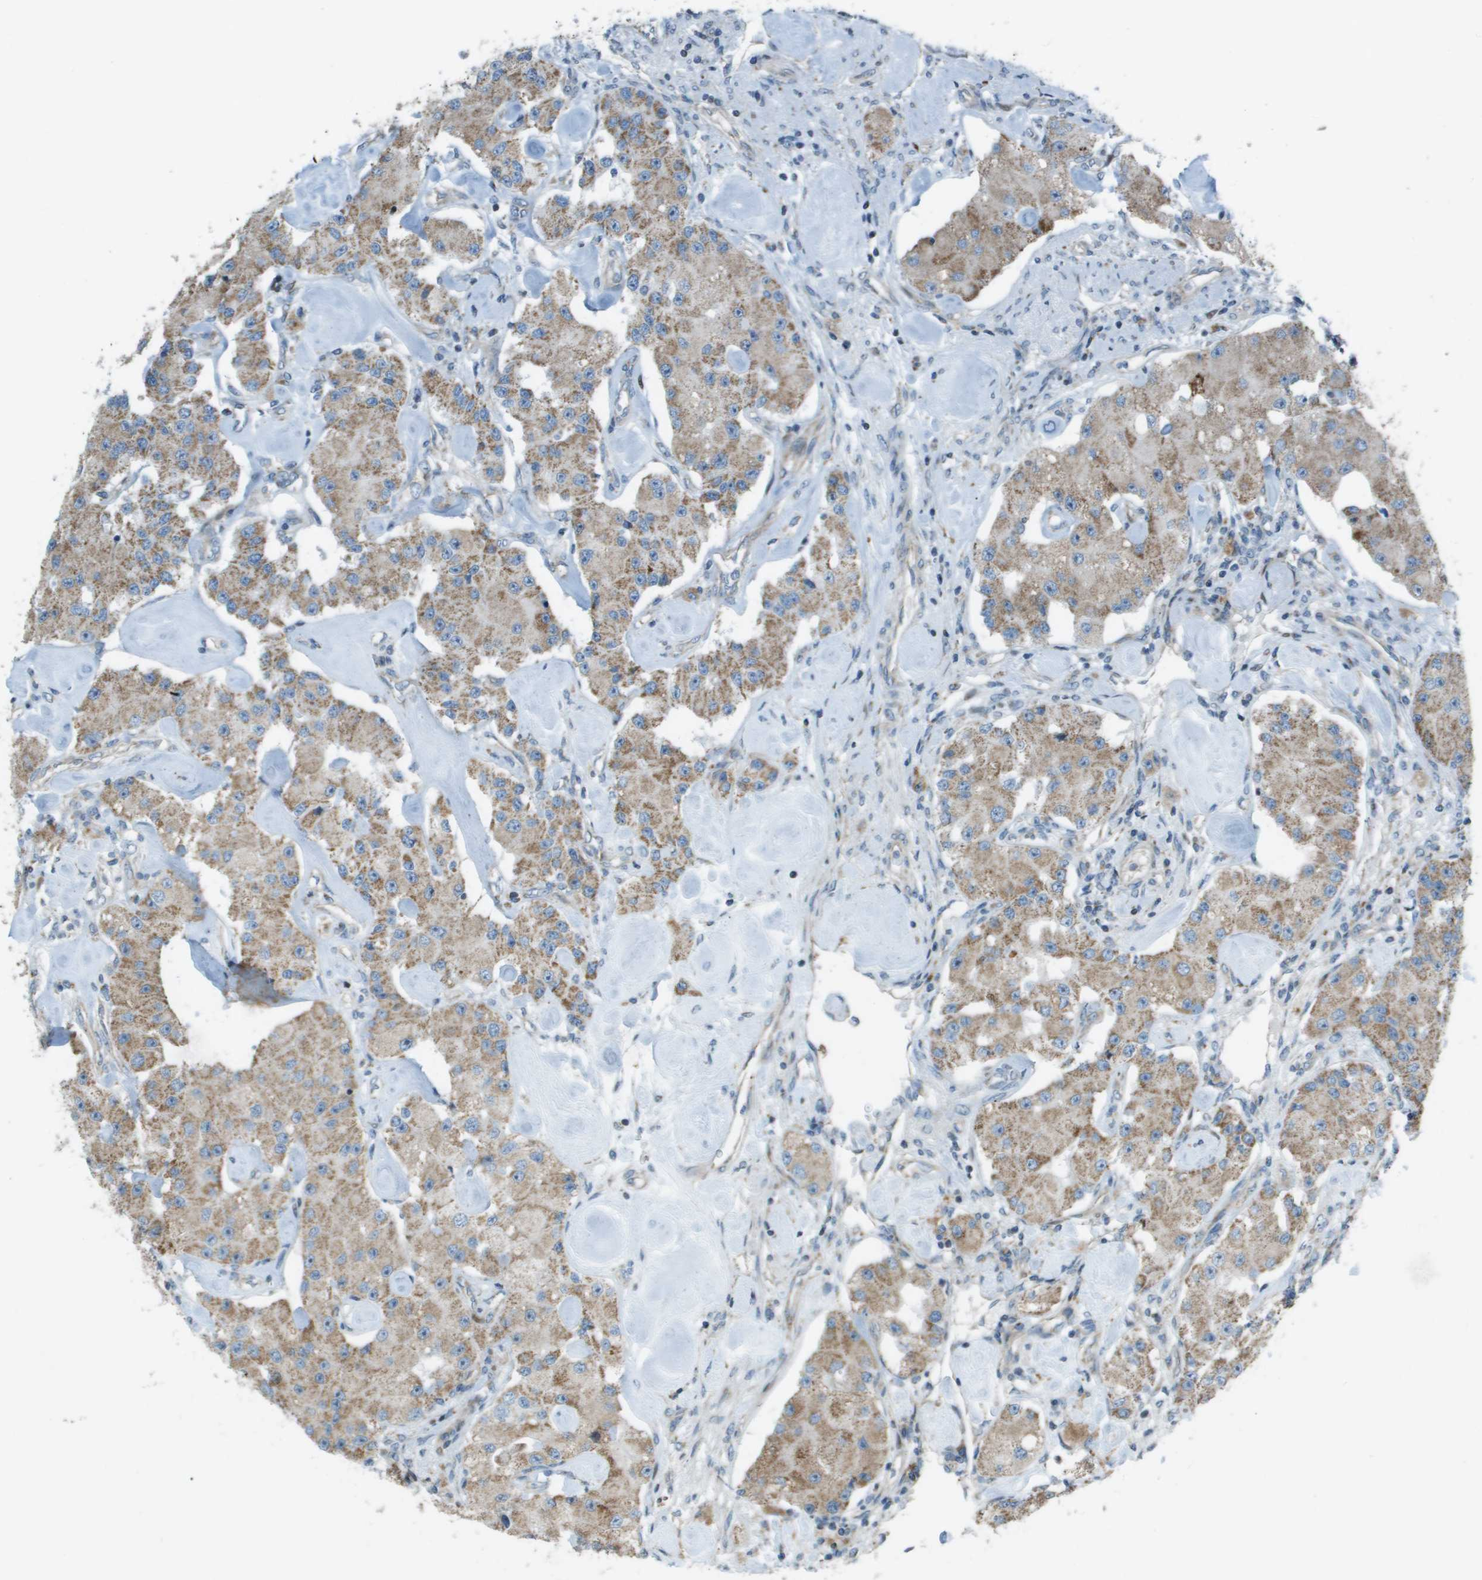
{"staining": {"intensity": "moderate", "quantity": ">75%", "location": "cytoplasmic/membranous"}, "tissue": "carcinoid", "cell_type": "Tumor cells", "image_type": "cancer", "snomed": [{"axis": "morphology", "description": "Carcinoid, malignant, NOS"}, {"axis": "topography", "description": "Pancreas"}], "caption": "Immunohistochemical staining of carcinoid demonstrates moderate cytoplasmic/membranous protein staining in about >75% of tumor cells.", "gene": "MGAT3", "patient": {"sex": "male", "age": 41}}